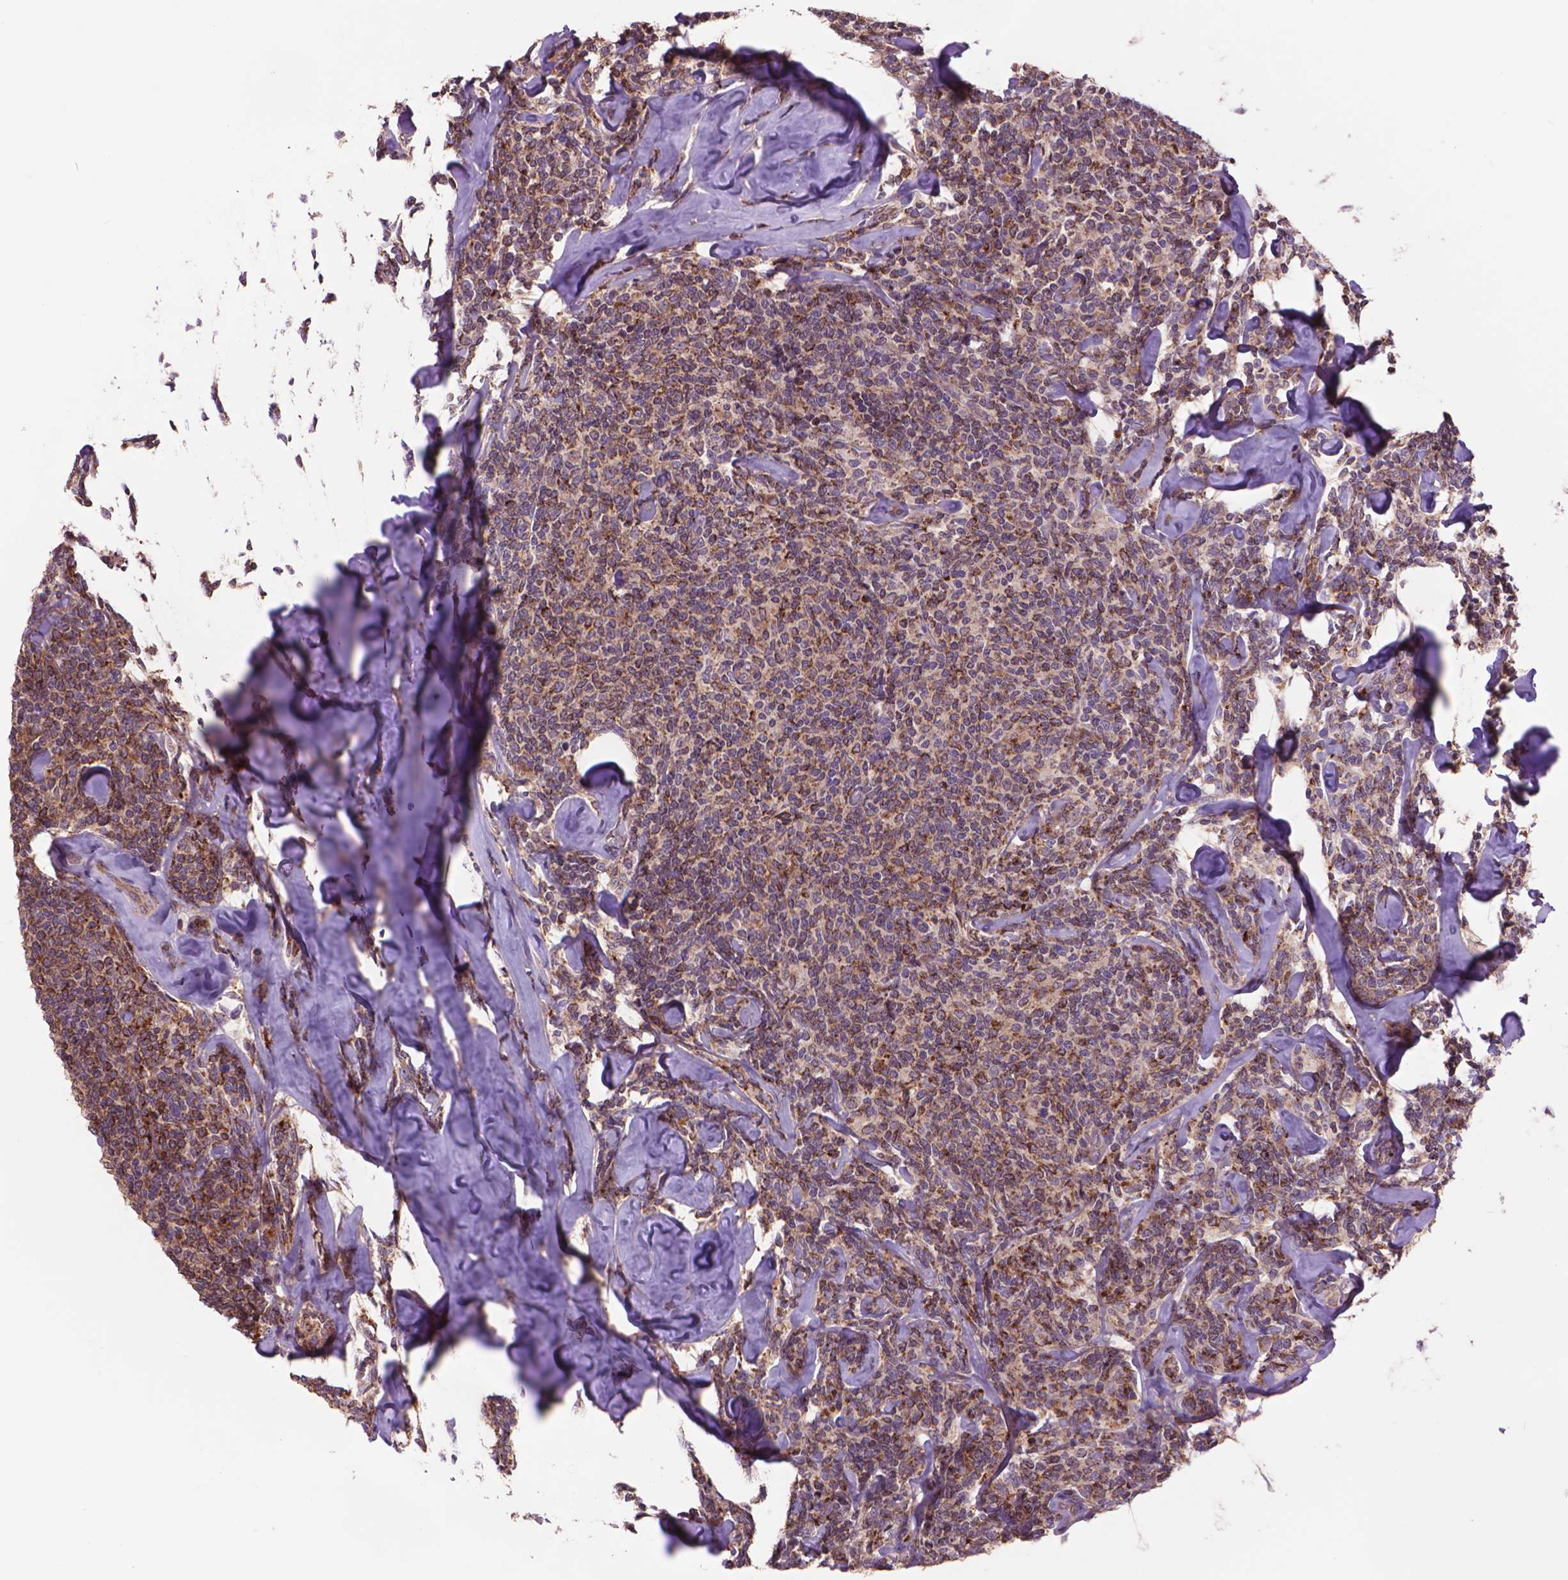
{"staining": {"intensity": "strong", "quantity": "<25%", "location": "cytoplasmic/membranous"}, "tissue": "lymphoma", "cell_type": "Tumor cells", "image_type": "cancer", "snomed": [{"axis": "morphology", "description": "Malignant lymphoma, non-Hodgkin's type, Low grade"}, {"axis": "topography", "description": "Lymph node"}], "caption": "Malignant lymphoma, non-Hodgkin's type (low-grade) tissue reveals strong cytoplasmic/membranous positivity in approximately <25% of tumor cells", "gene": "GLB1", "patient": {"sex": "female", "age": 56}}